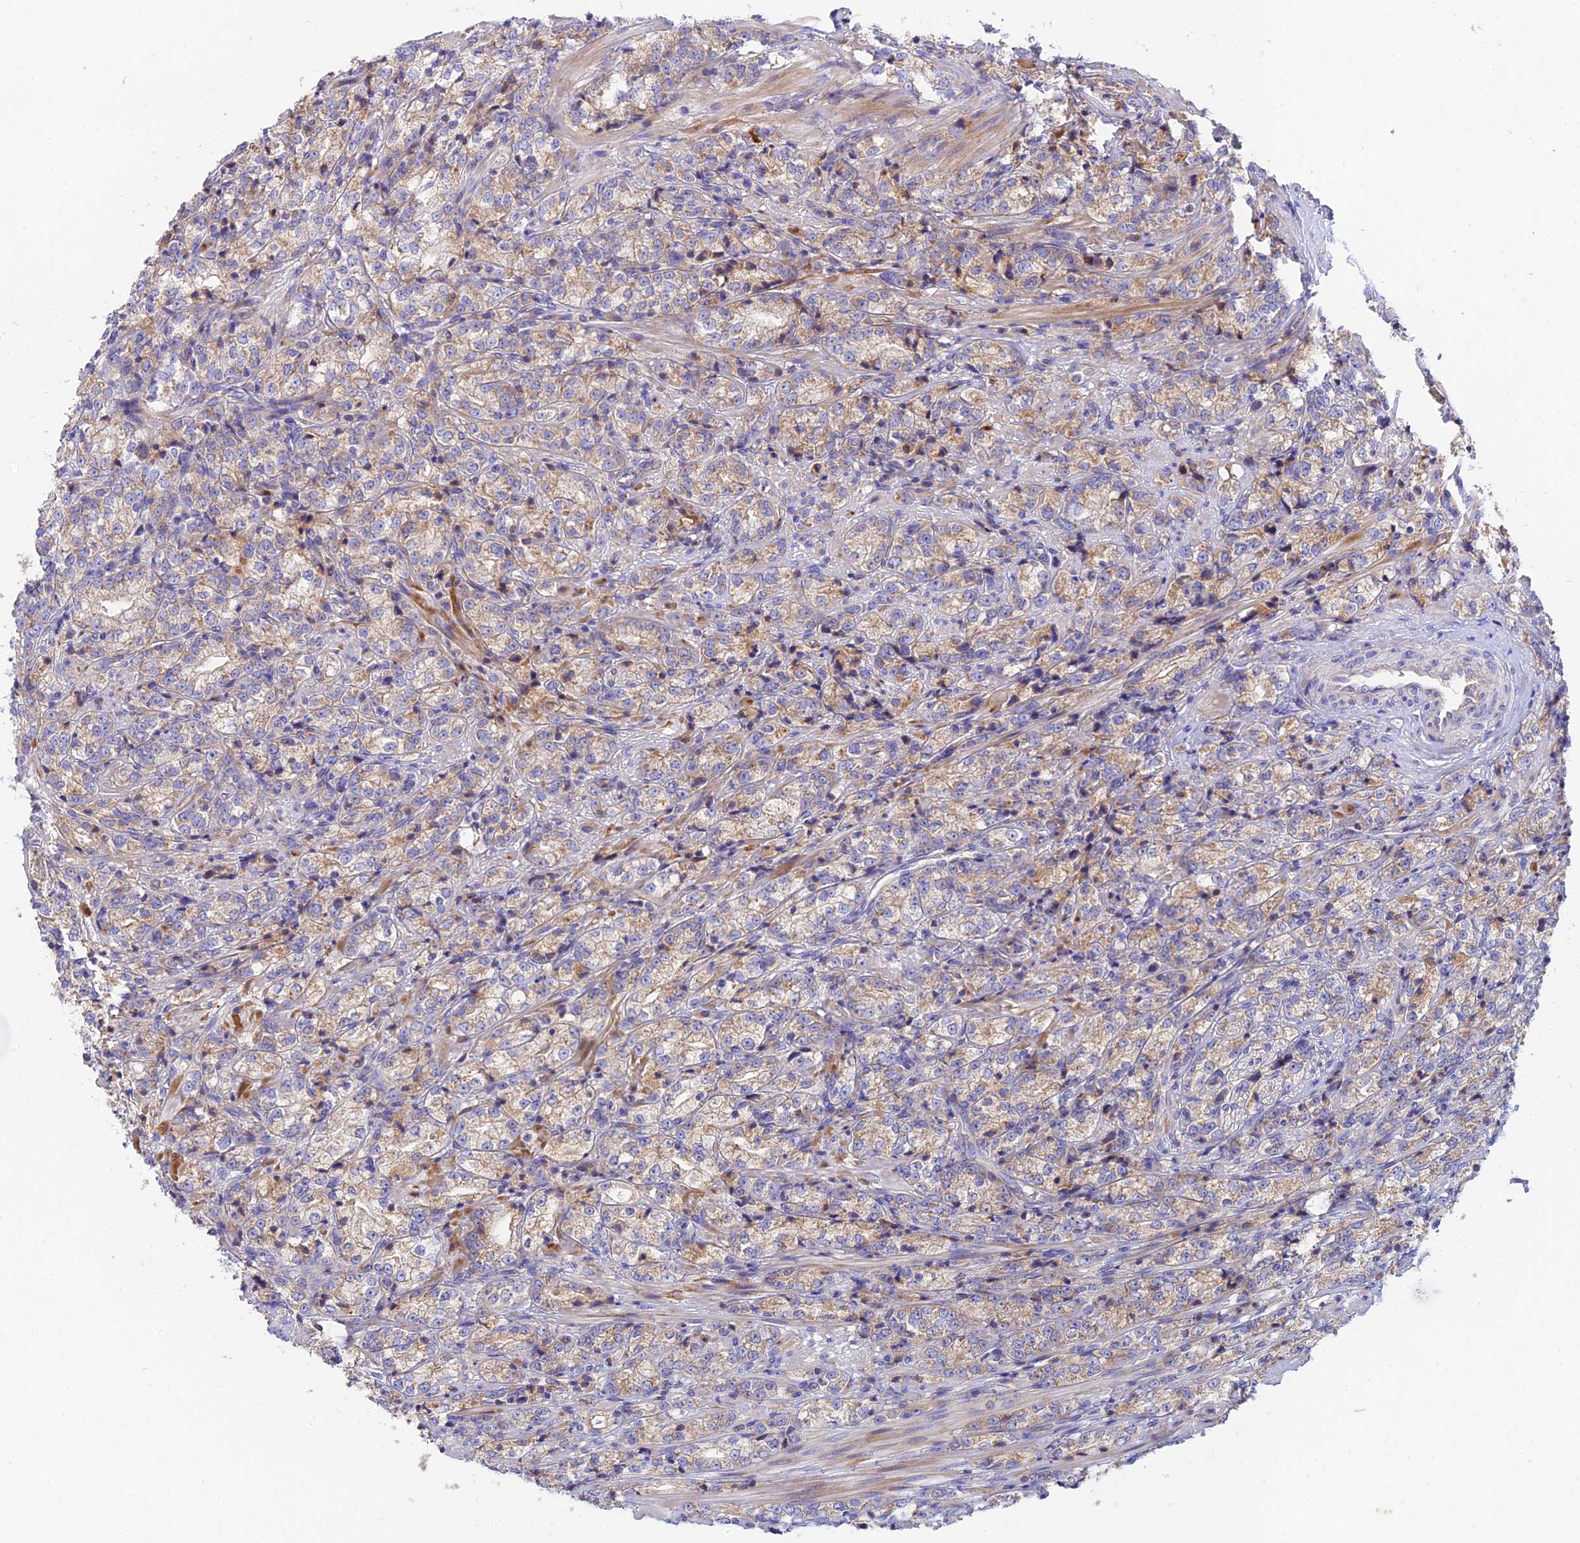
{"staining": {"intensity": "moderate", "quantity": "<25%", "location": "cytoplasmic/membranous"}, "tissue": "prostate cancer", "cell_type": "Tumor cells", "image_type": "cancer", "snomed": [{"axis": "morphology", "description": "Adenocarcinoma, High grade"}, {"axis": "topography", "description": "Prostate"}], "caption": "Immunohistochemical staining of human prostate cancer shows low levels of moderate cytoplasmic/membranous protein staining in about <25% of tumor cells. (DAB (3,3'-diaminobenzidine) IHC, brown staining for protein, blue staining for nuclei).", "gene": "MROH1", "patient": {"sex": "male", "age": 69}}